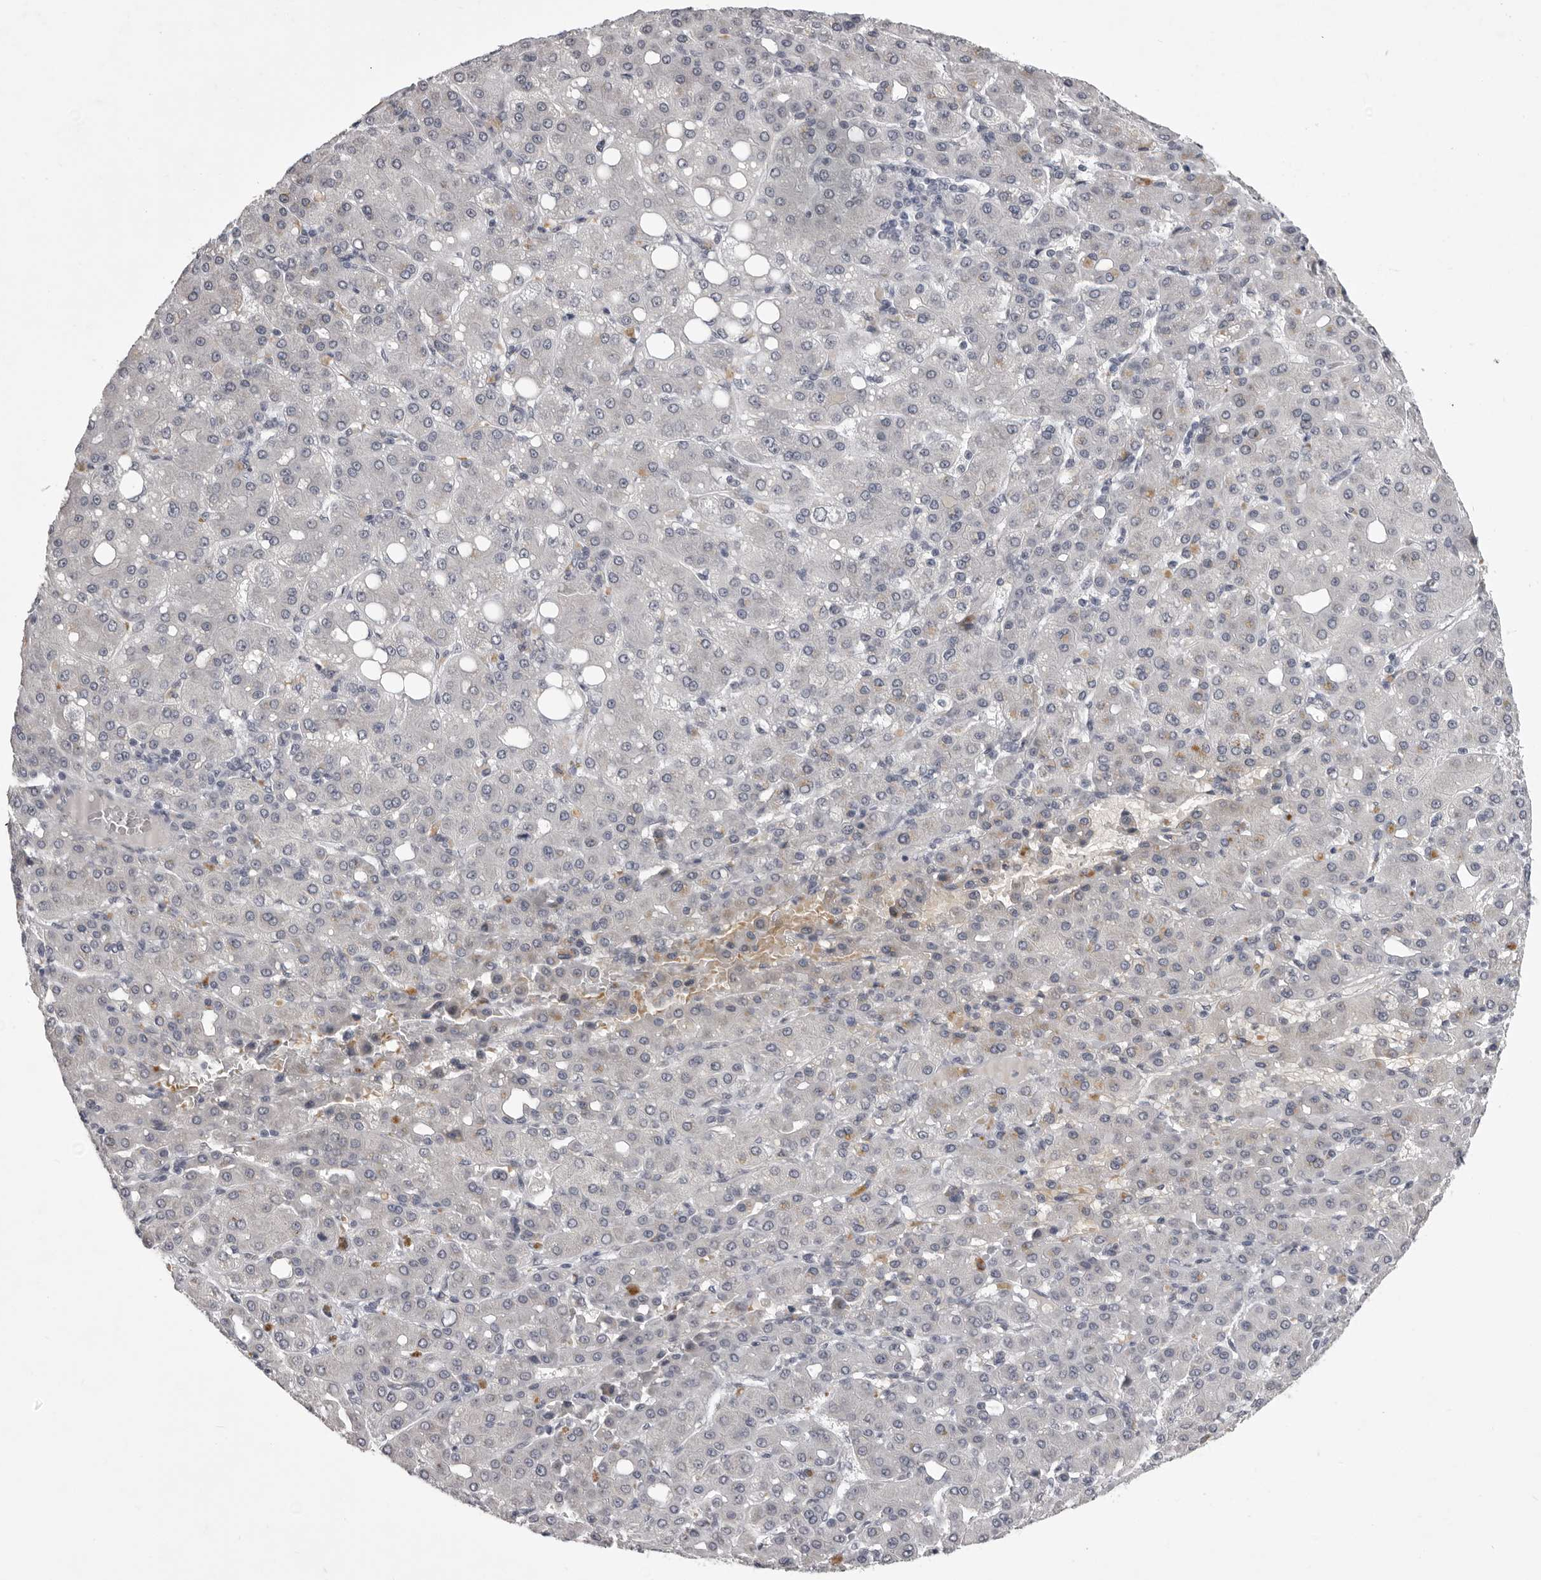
{"staining": {"intensity": "weak", "quantity": "<25%", "location": "cytoplasmic/membranous"}, "tissue": "liver cancer", "cell_type": "Tumor cells", "image_type": "cancer", "snomed": [{"axis": "morphology", "description": "Carcinoma, Hepatocellular, NOS"}, {"axis": "topography", "description": "Liver"}], "caption": "Tumor cells show no significant protein positivity in hepatocellular carcinoma (liver).", "gene": "EPHA10", "patient": {"sex": "male", "age": 65}}